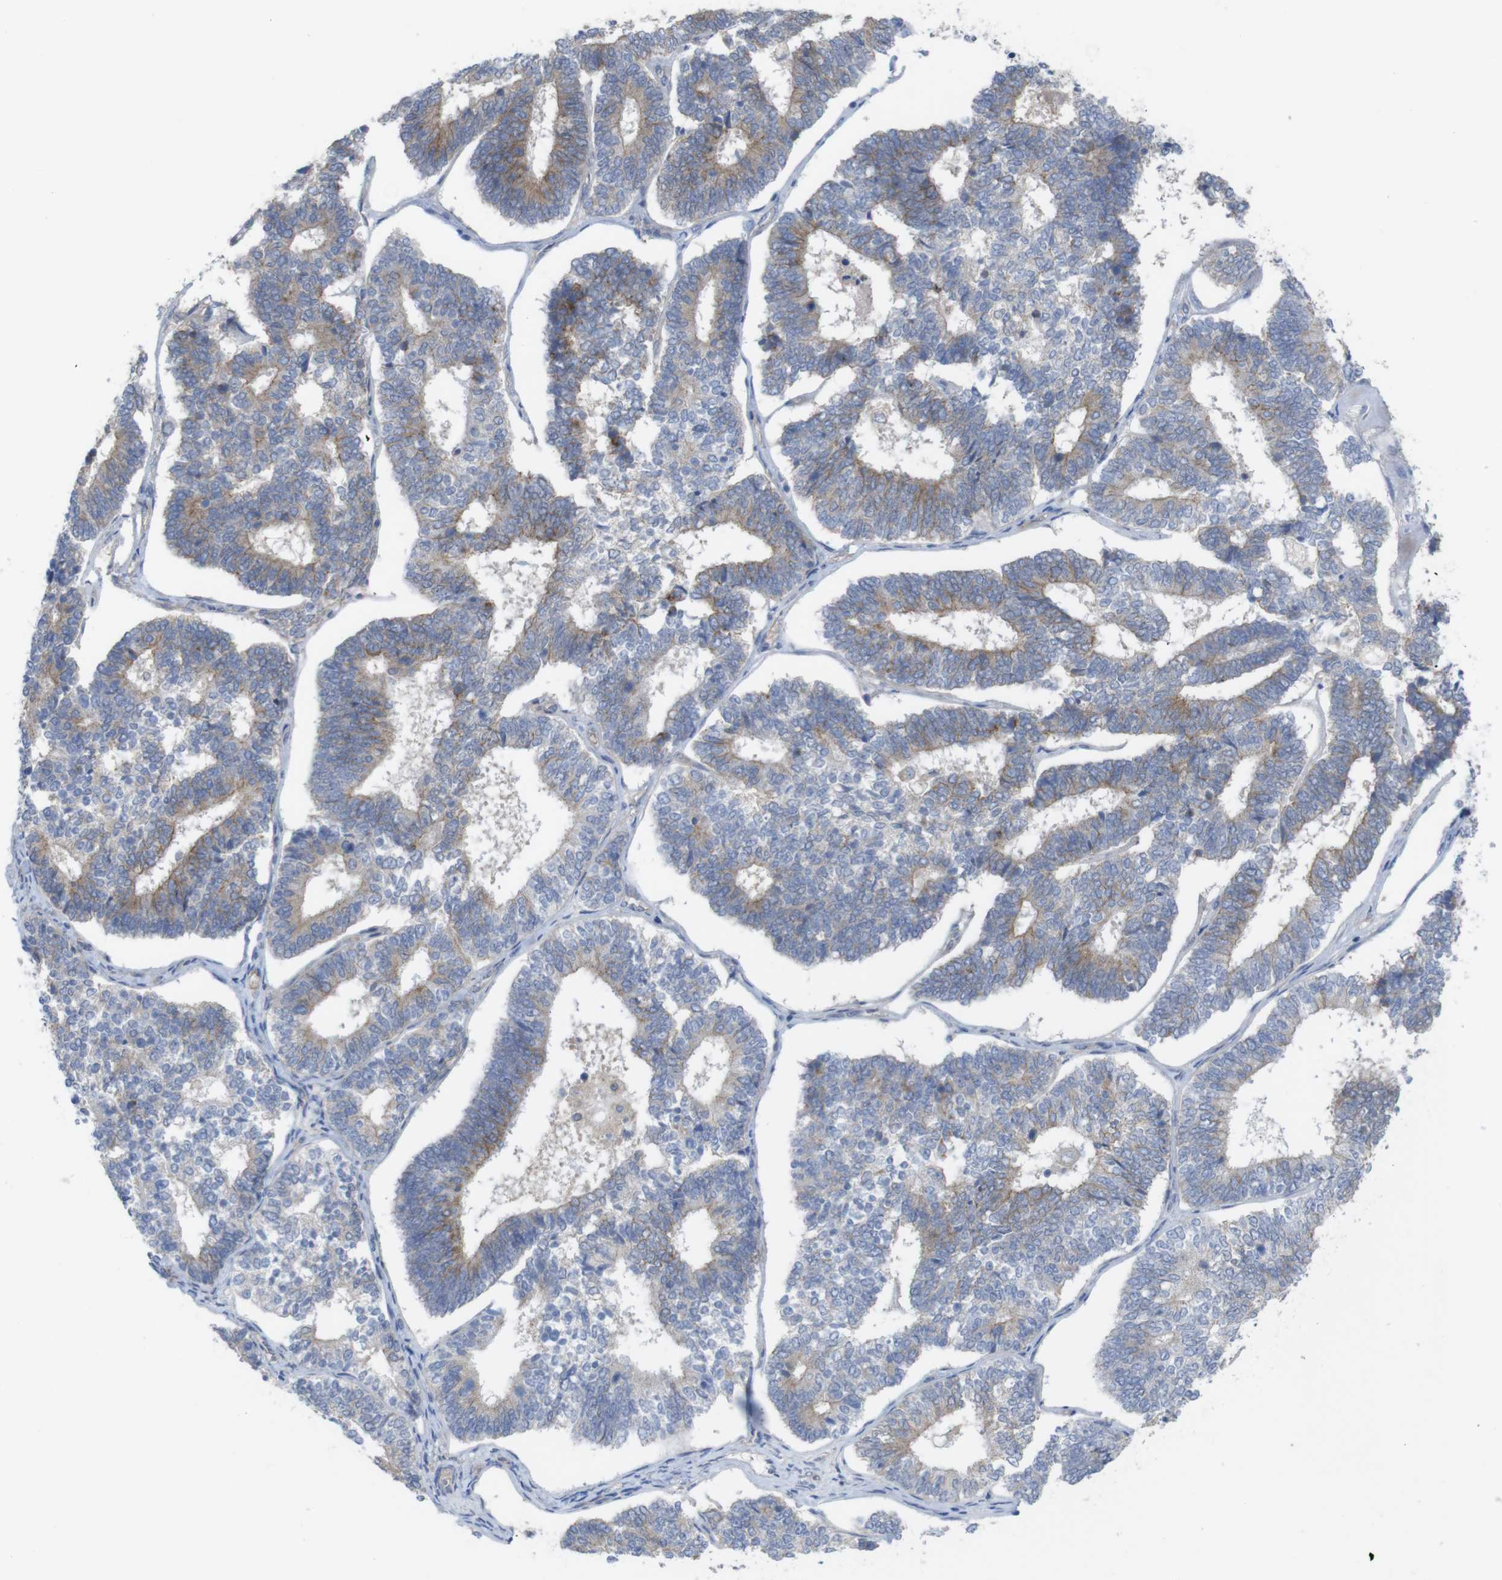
{"staining": {"intensity": "moderate", "quantity": "25%-75%", "location": "cytoplasmic/membranous"}, "tissue": "endometrial cancer", "cell_type": "Tumor cells", "image_type": "cancer", "snomed": [{"axis": "morphology", "description": "Adenocarcinoma, NOS"}, {"axis": "topography", "description": "Endometrium"}], "caption": "There is medium levels of moderate cytoplasmic/membranous expression in tumor cells of endometrial cancer, as demonstrated by immunohistochemical staining (brown color).", "gene": "KIDINS220", "patient": {"sex": "female", "age": 70}}